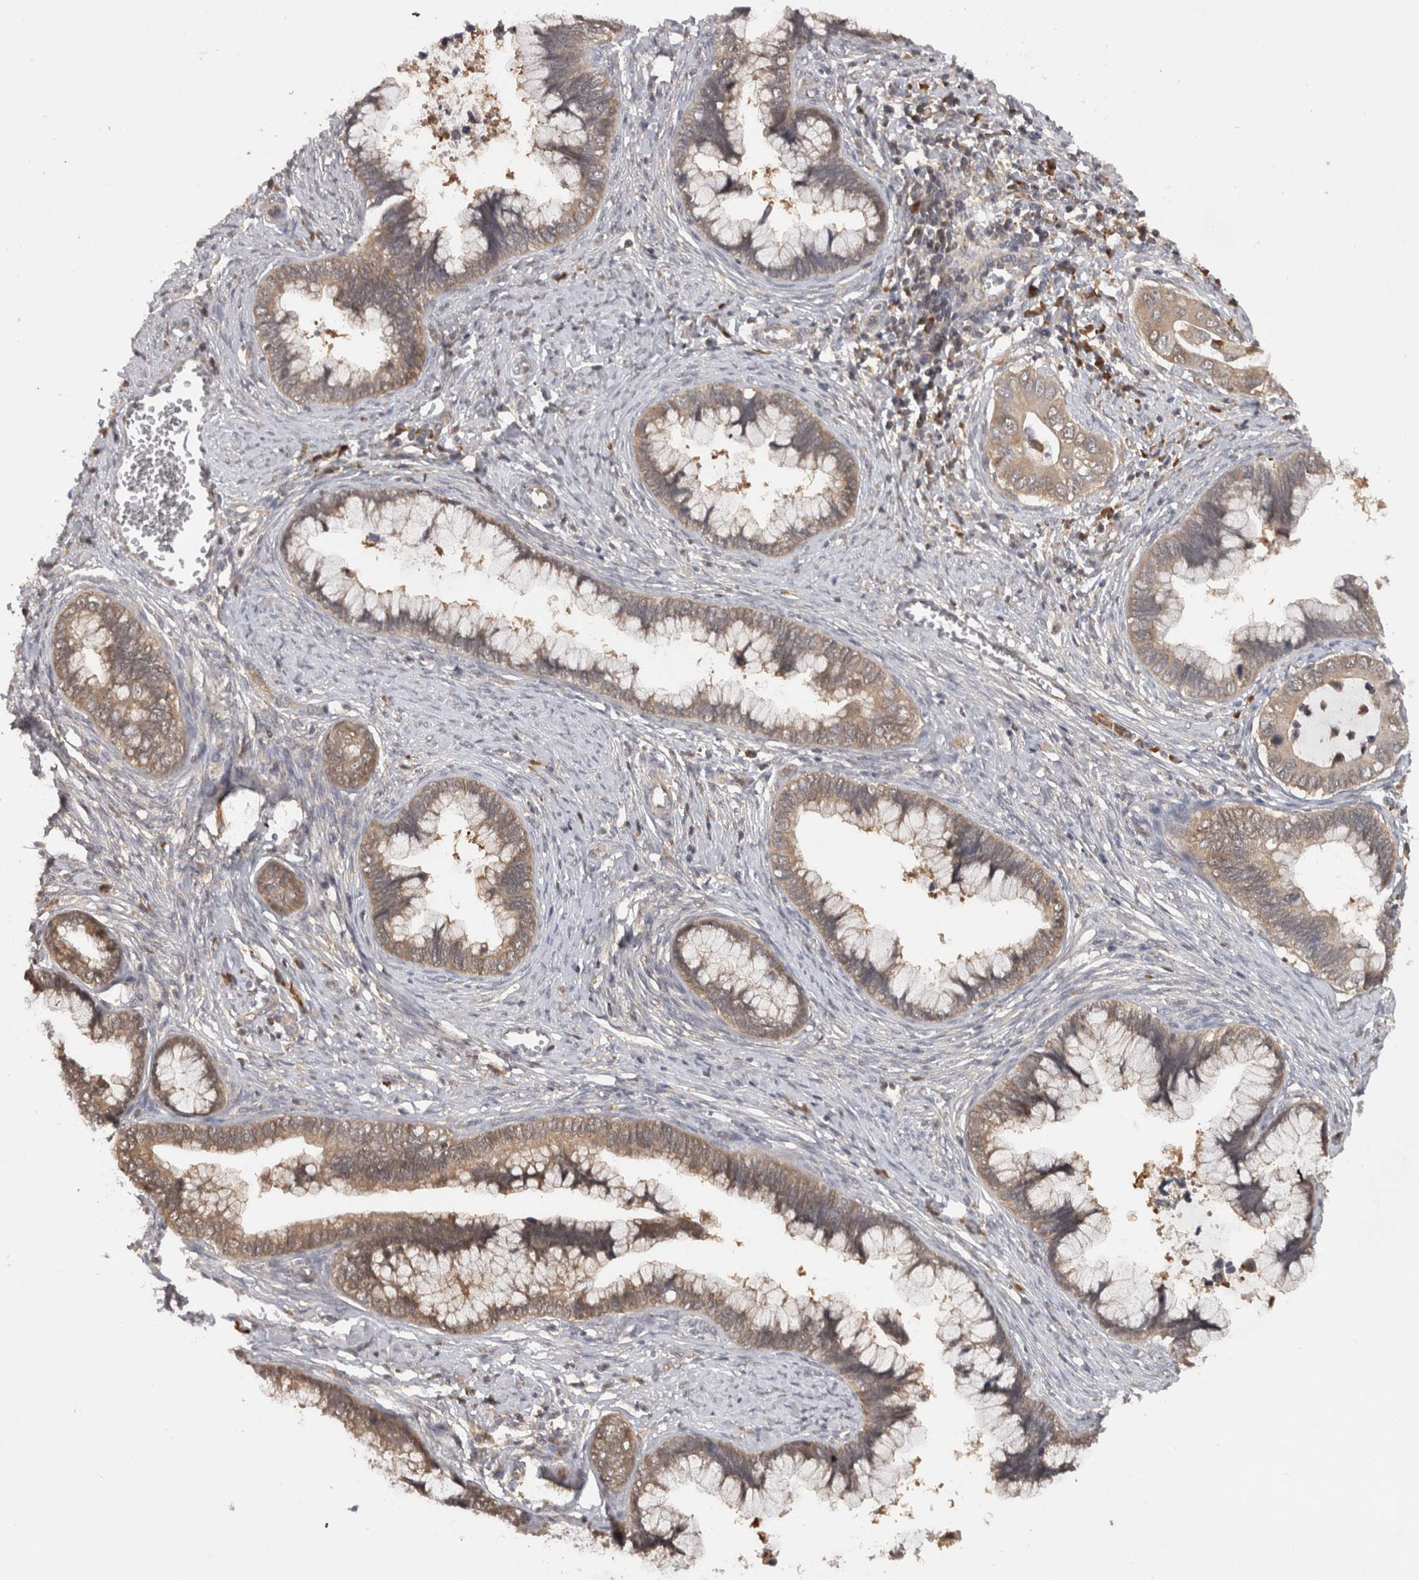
{"staining": {"intensity": "weak", "quantity": "25%-75%", "location": "cytoplasmic/membranous"}, "tissue": "cervical cancer", "cell_type": "Tumor cells", "image_type": "cancer", "snomed": [{"axis": "morphology", "description": "Adenocarcinoma, NOS"}, {"axis": "topography", "description": "Cervix"}], "caption": "Weak cytoplasmic/membranous protein expression is seen in approximately 25%-75% of tumor cells in cervical cancer.", "gene": "ACAT2", "patient": {"sex": "female", "age": 44}}